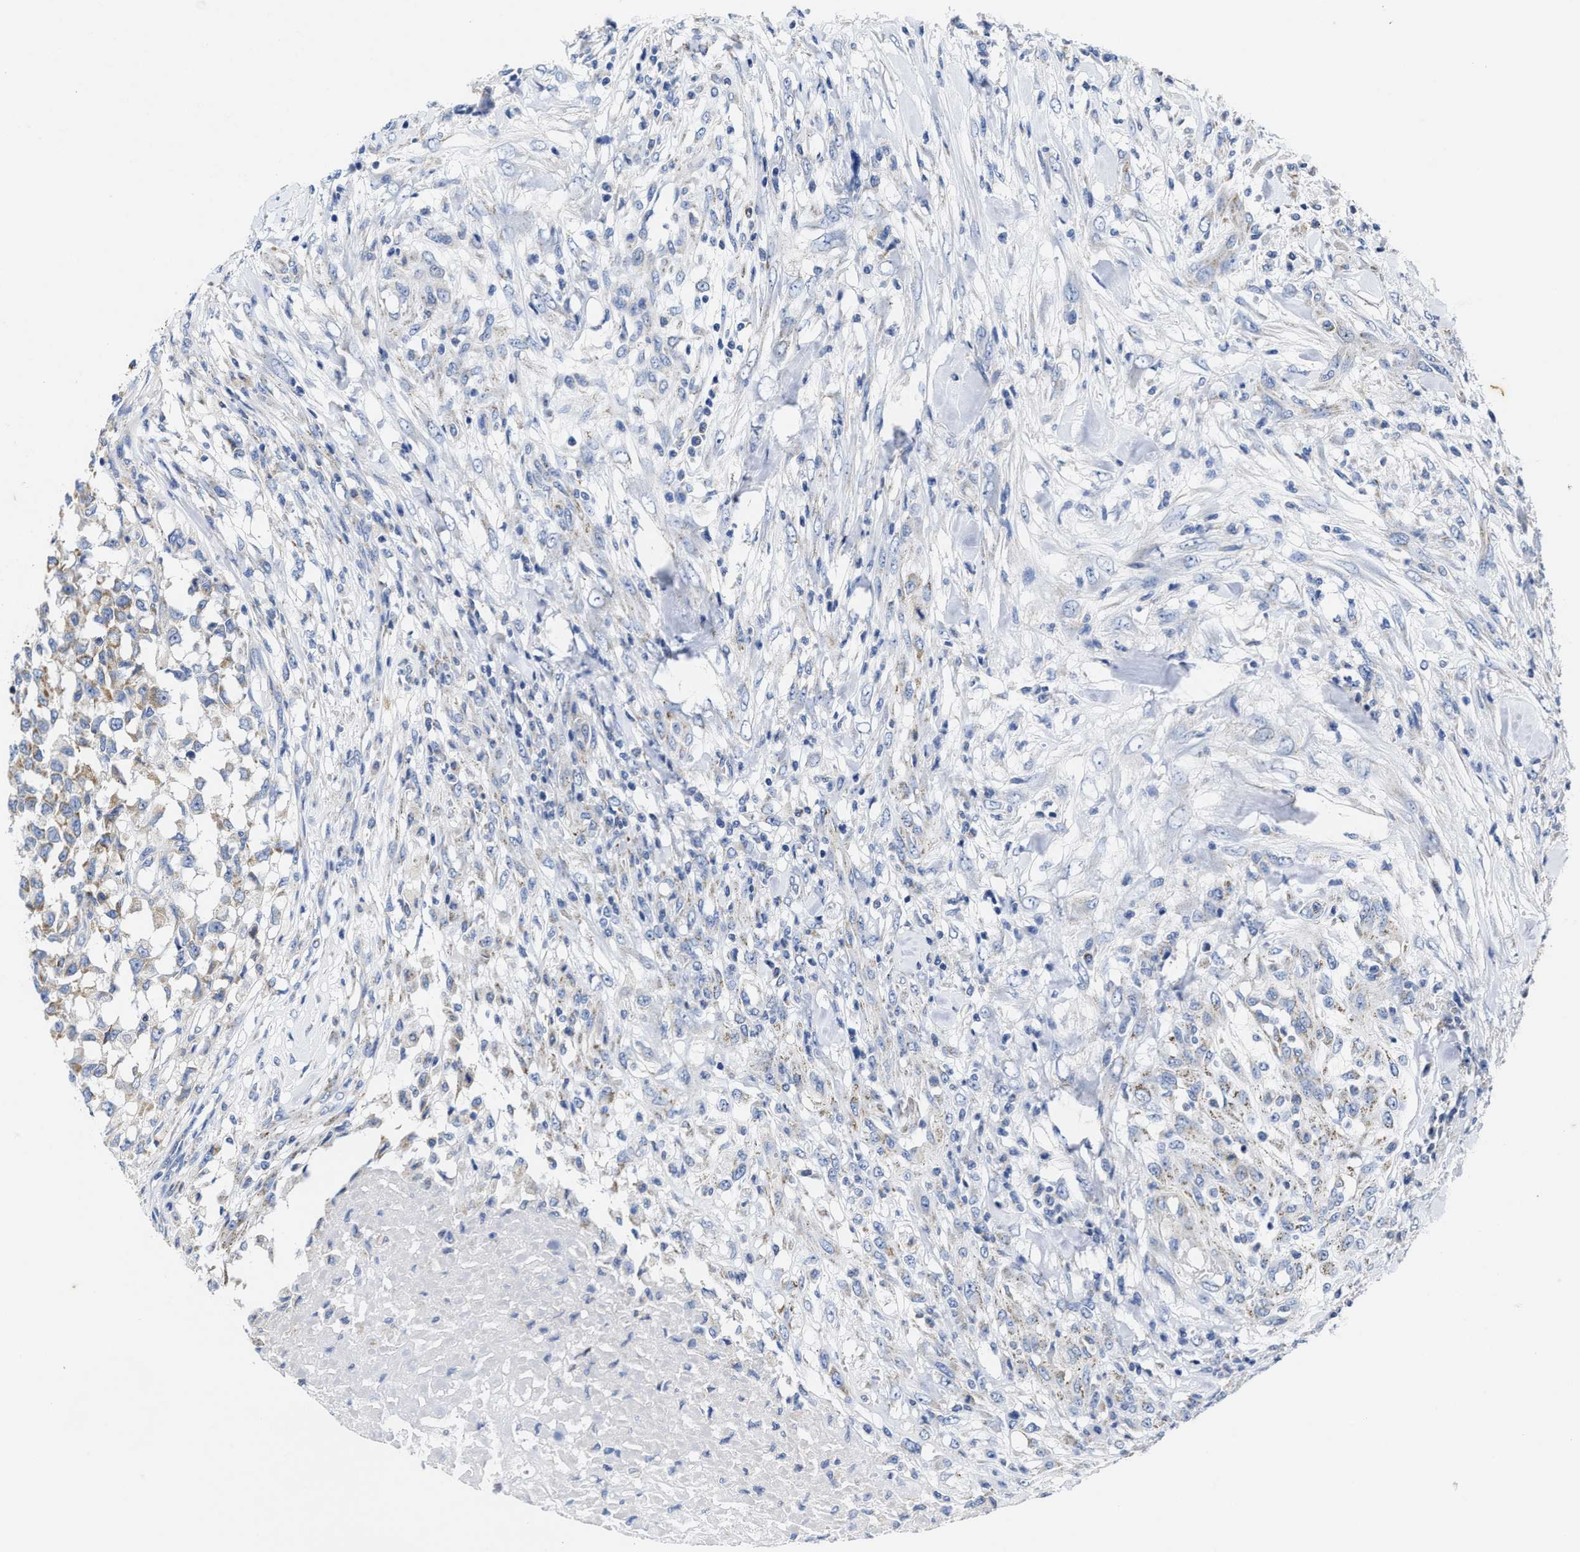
{"staining": {"intensity": "weak", "quantity": "25%-75%", "location": "cytoplasmic/membranous"}, "tissue": "testis cancer", "cell_type": "Tumor cells", "image_type": "cancer", "snomed": [{"axis": "morphology", "description": "Seminoma, NOS"}, {"axis": "topography", "description": "Testis"}], "caption": "Protein staining demonstrates weak cytoplasmic/membranous positivity in approximately 25%-75% of tumor cells in seminoma (testis).", "gene": "TBRG4", "patient": {"sex": "male", "age": 59}}